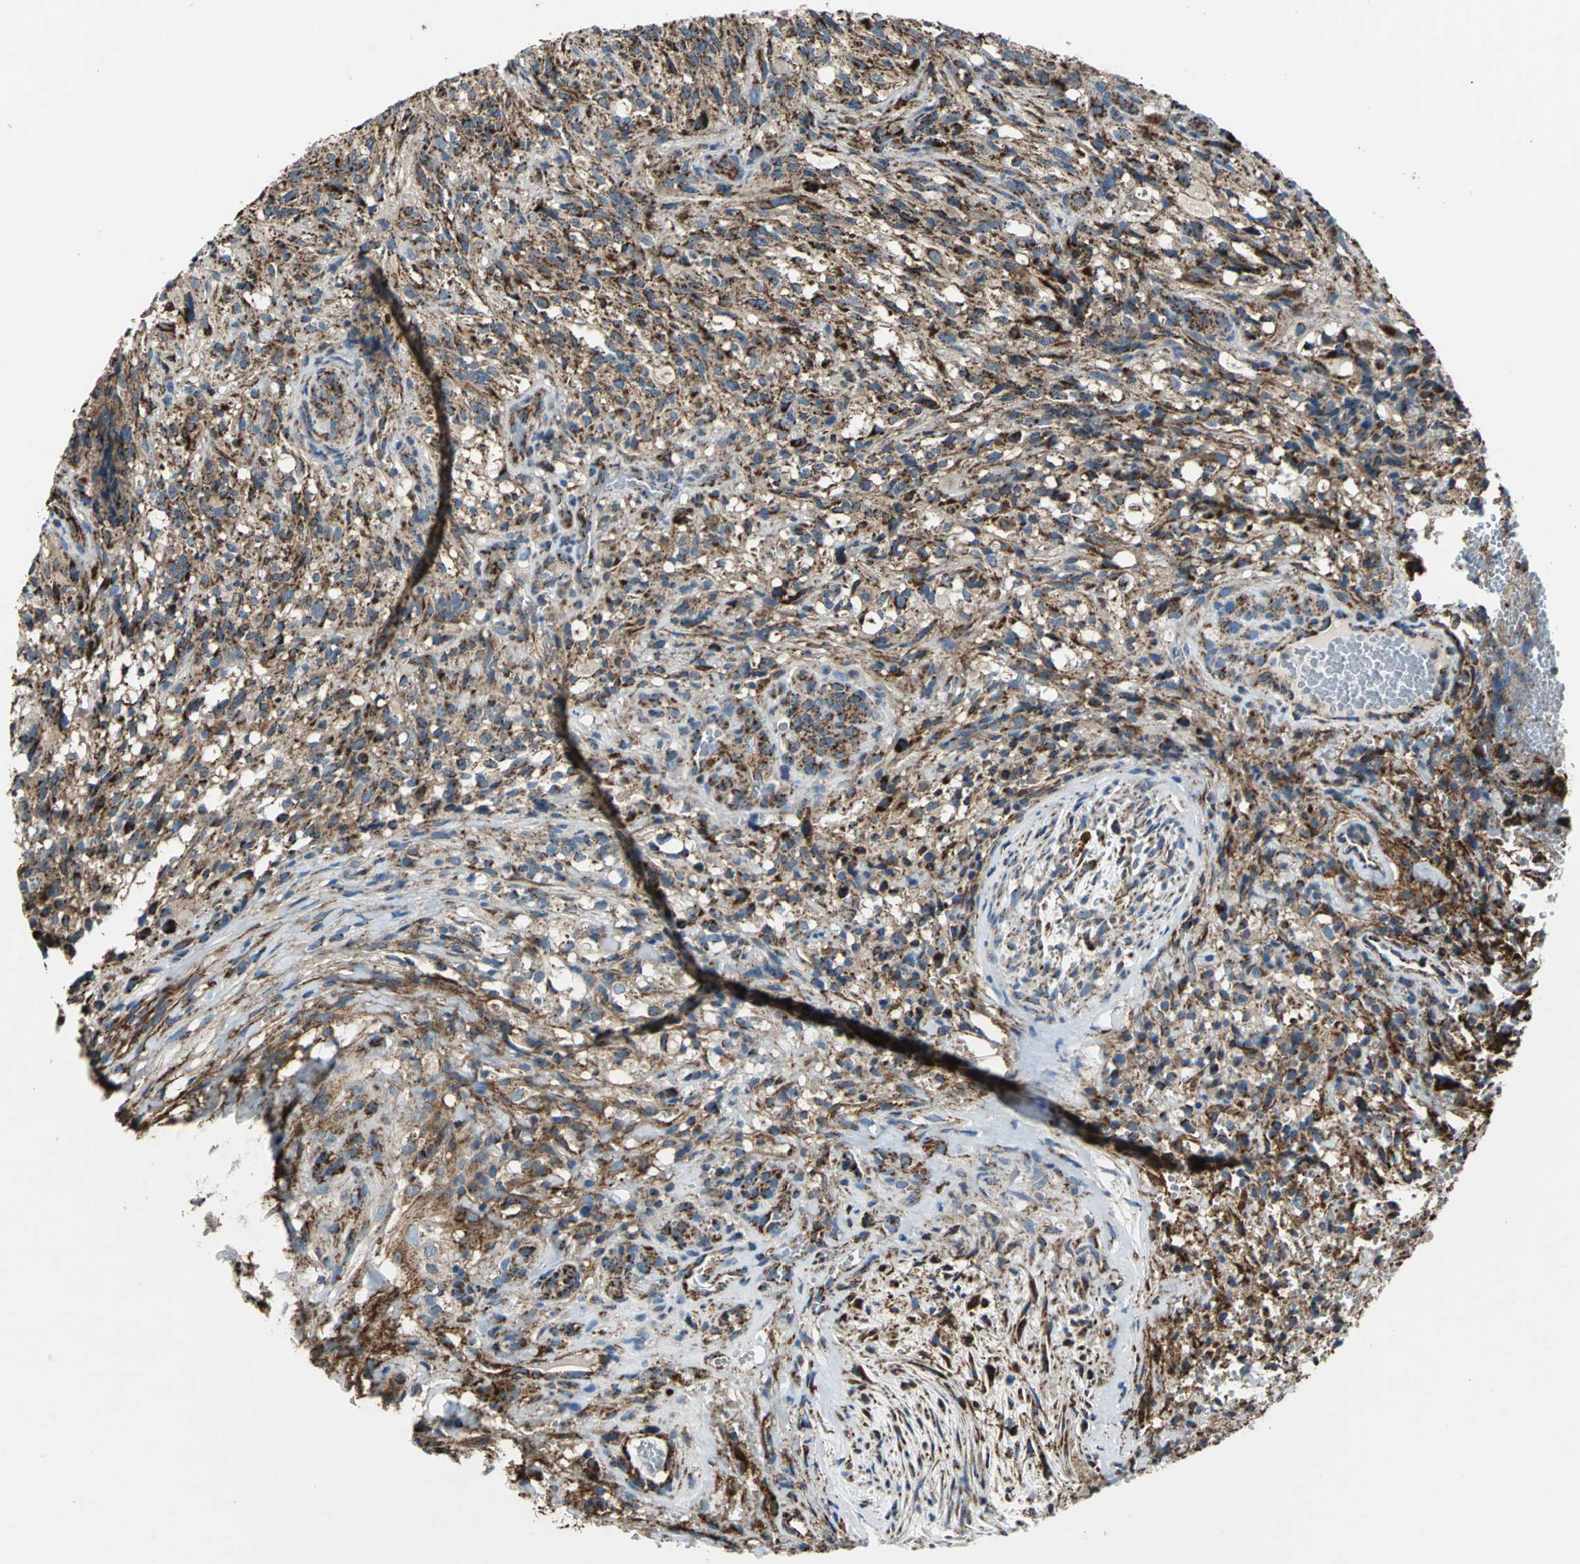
{"staining": {"intensity": "moderate", "quantity": ">75%", "location": "cytoplasmic/membranous"}, "tissue": "glioma", "cell_type": "Tumor cells", "image_type": "cancer", "snomed": [{"axis": "morphology", "description": "Normal tissue, NOS"}, {"axis": "morphology", "description": "Glioma, malignant, High grade"}, {"axis": "topography", "description": "Cerebral cortex"}], "caption": "This micrograph shows high-grade glioma (malignant) stained with immunohistochemistry to label a protein in brown. The cytoplasmic/membranous of tumor cells show moderate positivity for the protein. Nuclei are counter-stained blue.", "gene": "ECH1", "patient": {"sex": "male", "age": 75}}